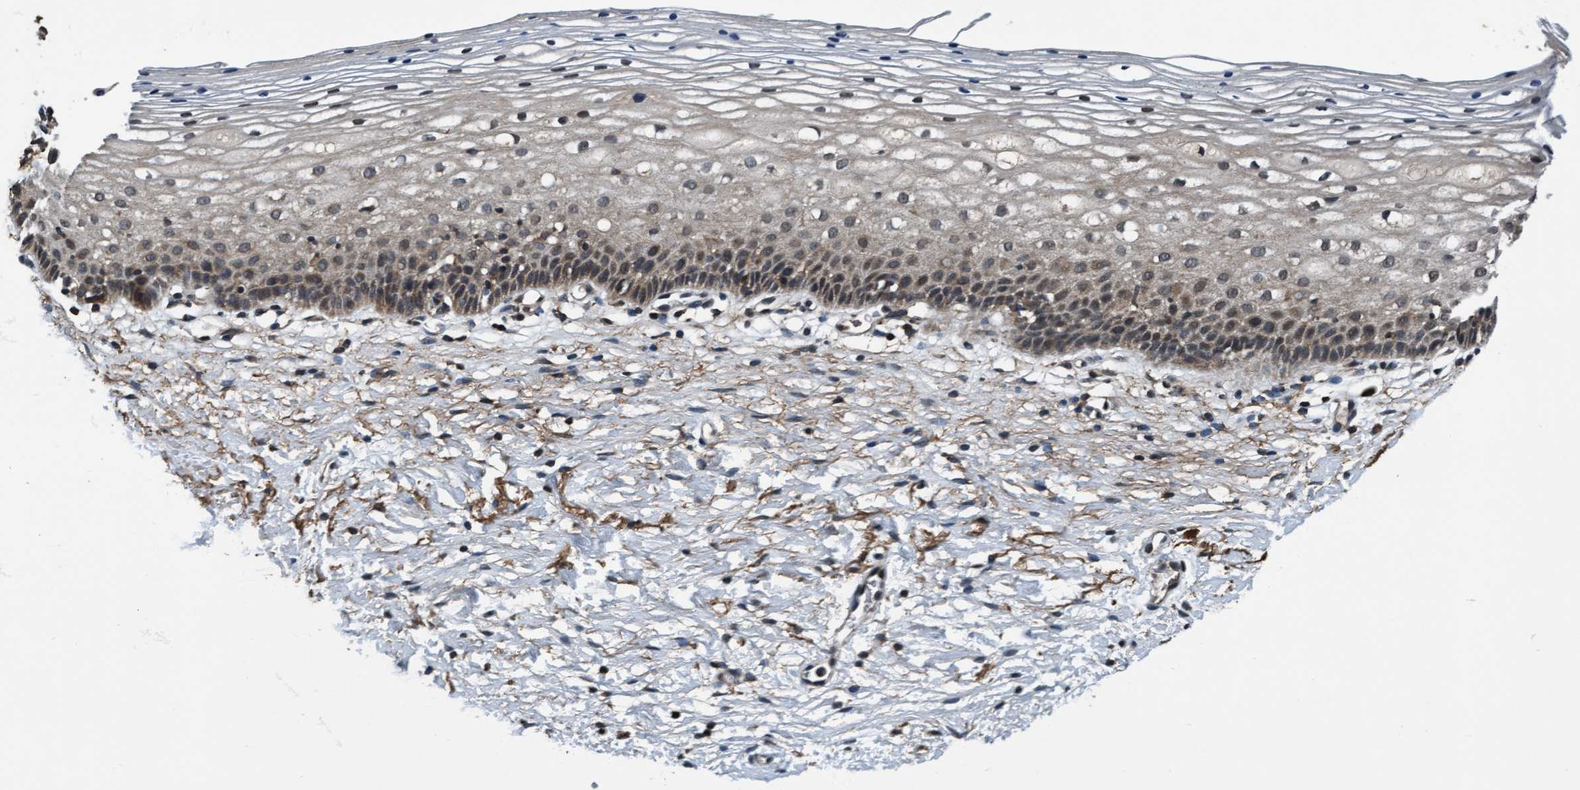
{"staining": {"intensity": "moderate", "quantity": ">75%", "location": "cytoplasmic/membranous"}, "tissue": "cervix", "cell_type": "Glandular cells", "image_type": "normal", "snomed": [{"axis": "morphology", "description": "Normal tissue, NOS"}, {"axis": "topography", "description": "Cervix"}], "caption": "Immunohistochemistry (IHC) of benign human cervix shows medium levels of moderate cytoplasmic/membranous staining in approximately >75% of glandular cells.", "gene": "WASF1", "patient": {"sex": "female", "age": 72}}